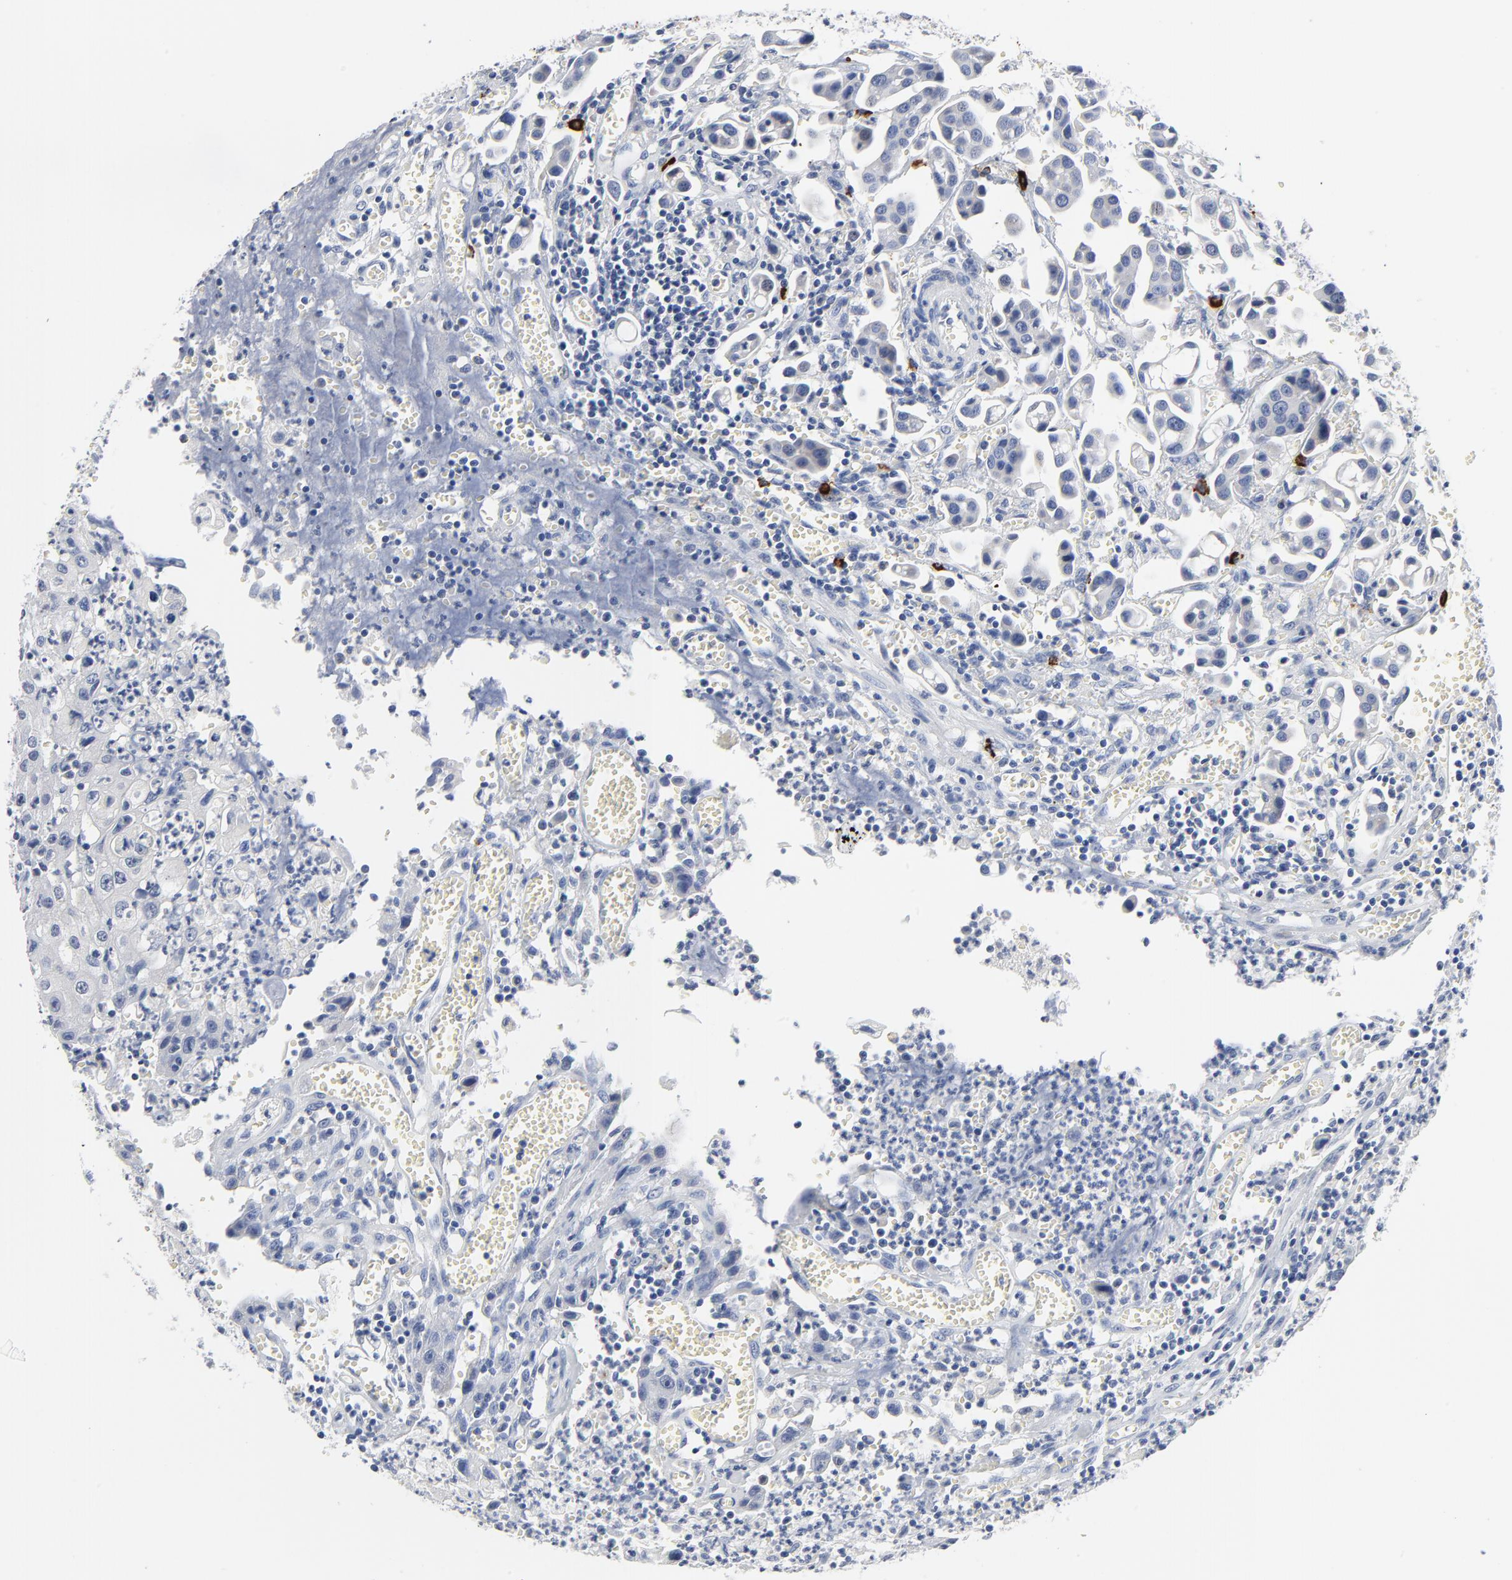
{"staining": {"intensity": "negative", "quantity": "none", "location": "none"}, "tissue": "urothelial cancer", "cell_type": "Tumor cells", "image_type": "cancer", "snomed": [{"axis": "morphology", "description": "Urothelial carcinoma, High grade"}, {"axis": "topography", "description": "Urinary bladder"}], "caption": "The photomicrograph exhibits no significant staining in tumor cells of urothelial cancer.", "gene": "FBXL5", "patient": {"sex": "male", "age": 66}}